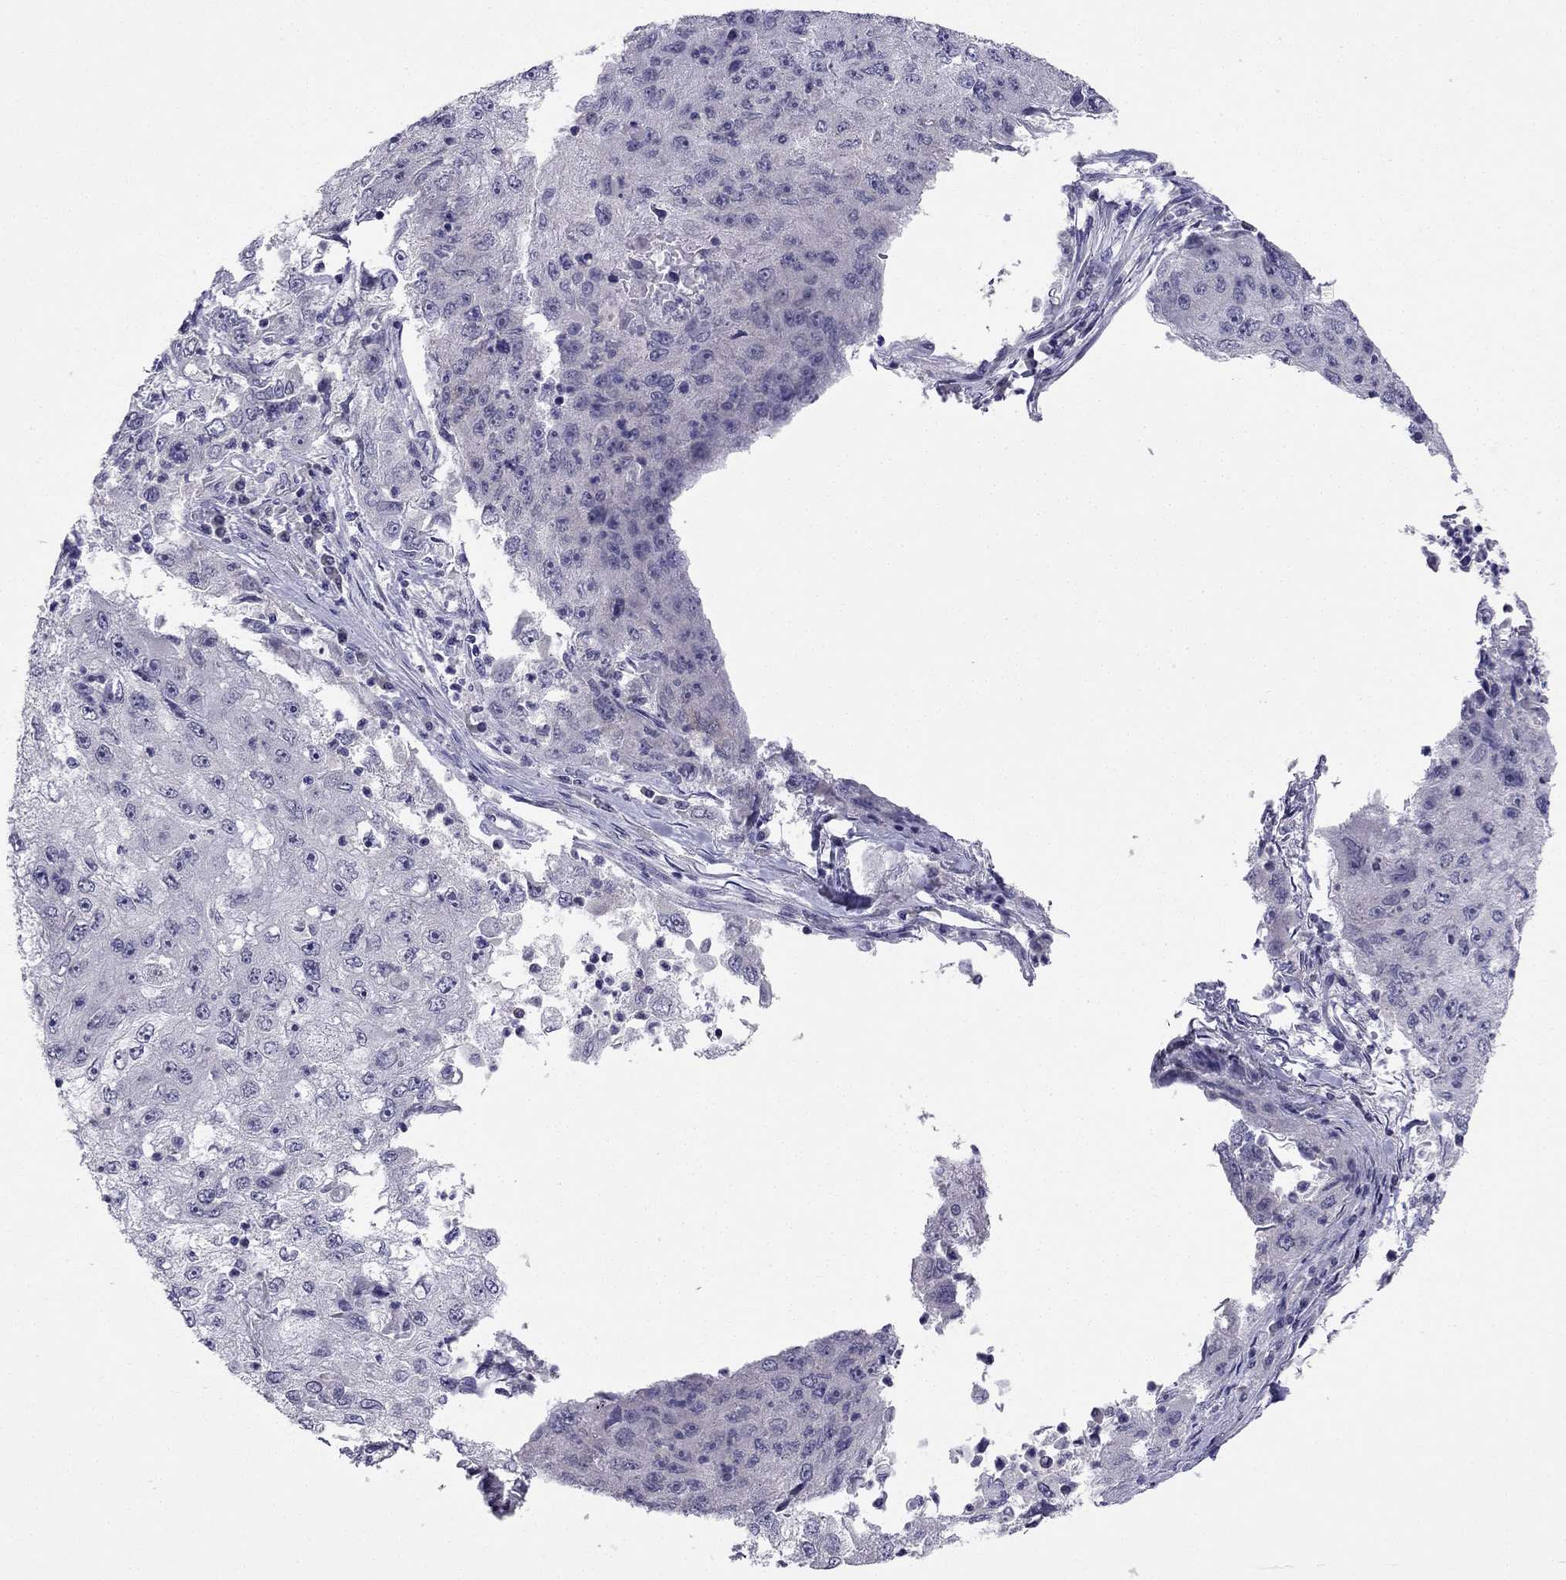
{"staining": {"intensity": "negative", "quantity": "none", "location": "none"}, "tissue": "cervical cancer", "cell_type": "Tumor cells", "image_type": "cancer", "snomed": [{"axis": "morphology", "description": "Squamous cell carcinoma, NOS"}, {"axis": "topography", "description": "Cervix"}], "caption": "Squamous cell carcinoma (cervical) was stained to show a protein in brown. There is no significant positivity in tumor cells.", "gene": "C16orf89", "patient": {"sex": "female", "age": 36}}